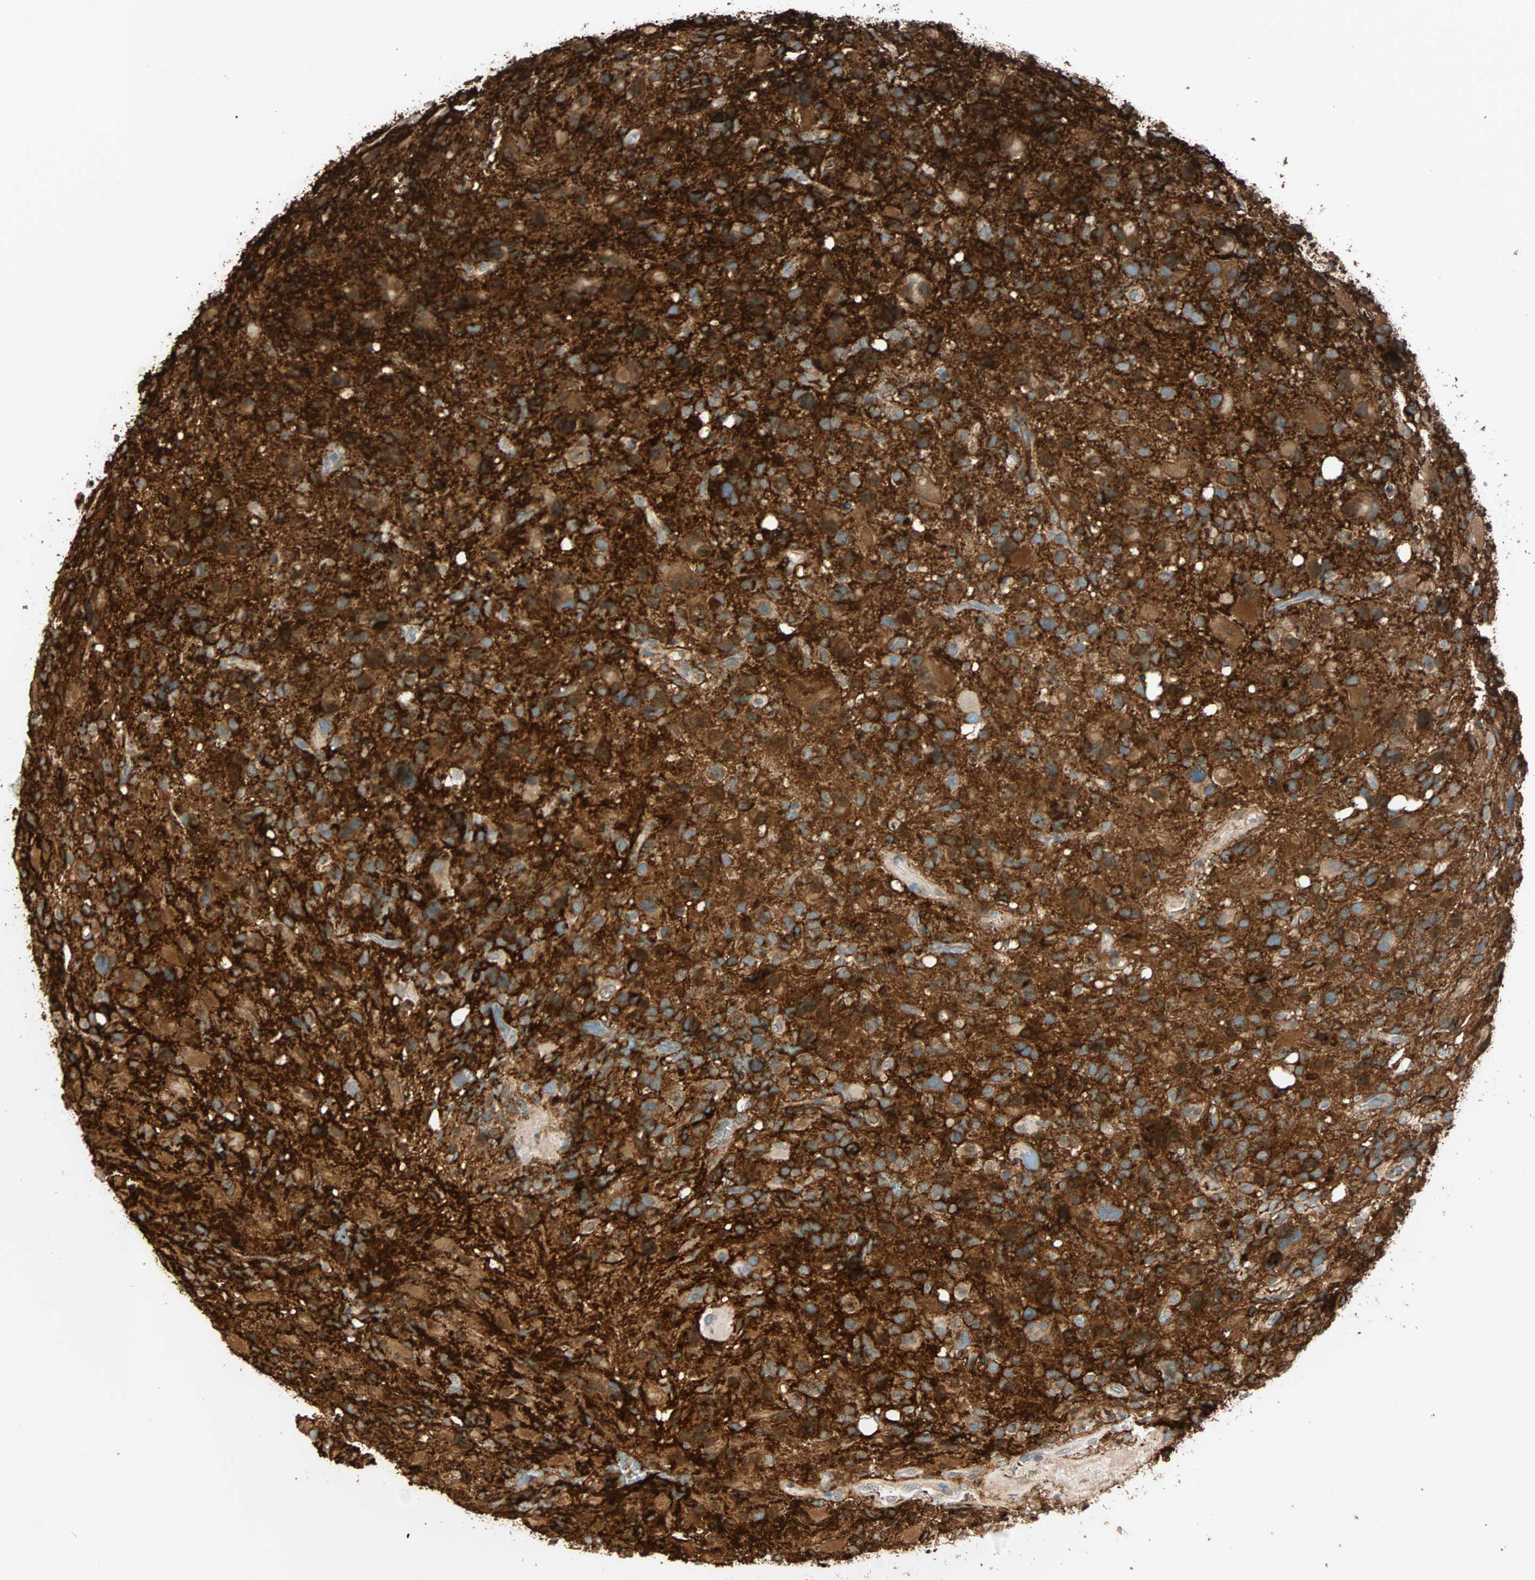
{"staining": {"intensity": "weak", "quantity": ">75%", "location": "cytoplasmic/membranous"}, "tissue": "glioma", "cell_type": "Tumor cells", "image_type": "cancer", "snomed": [{"axis": "morphology", "description": "Glioma, malignant, High grade"}, {"axis": "topography", "description": "Brain"}], "caption": "Malignant high-grade glioma stained with a protein marker shows weak staining in tumor cells.", "gene": "BCAN", "patient": {"sex": "male", "age": 48}}